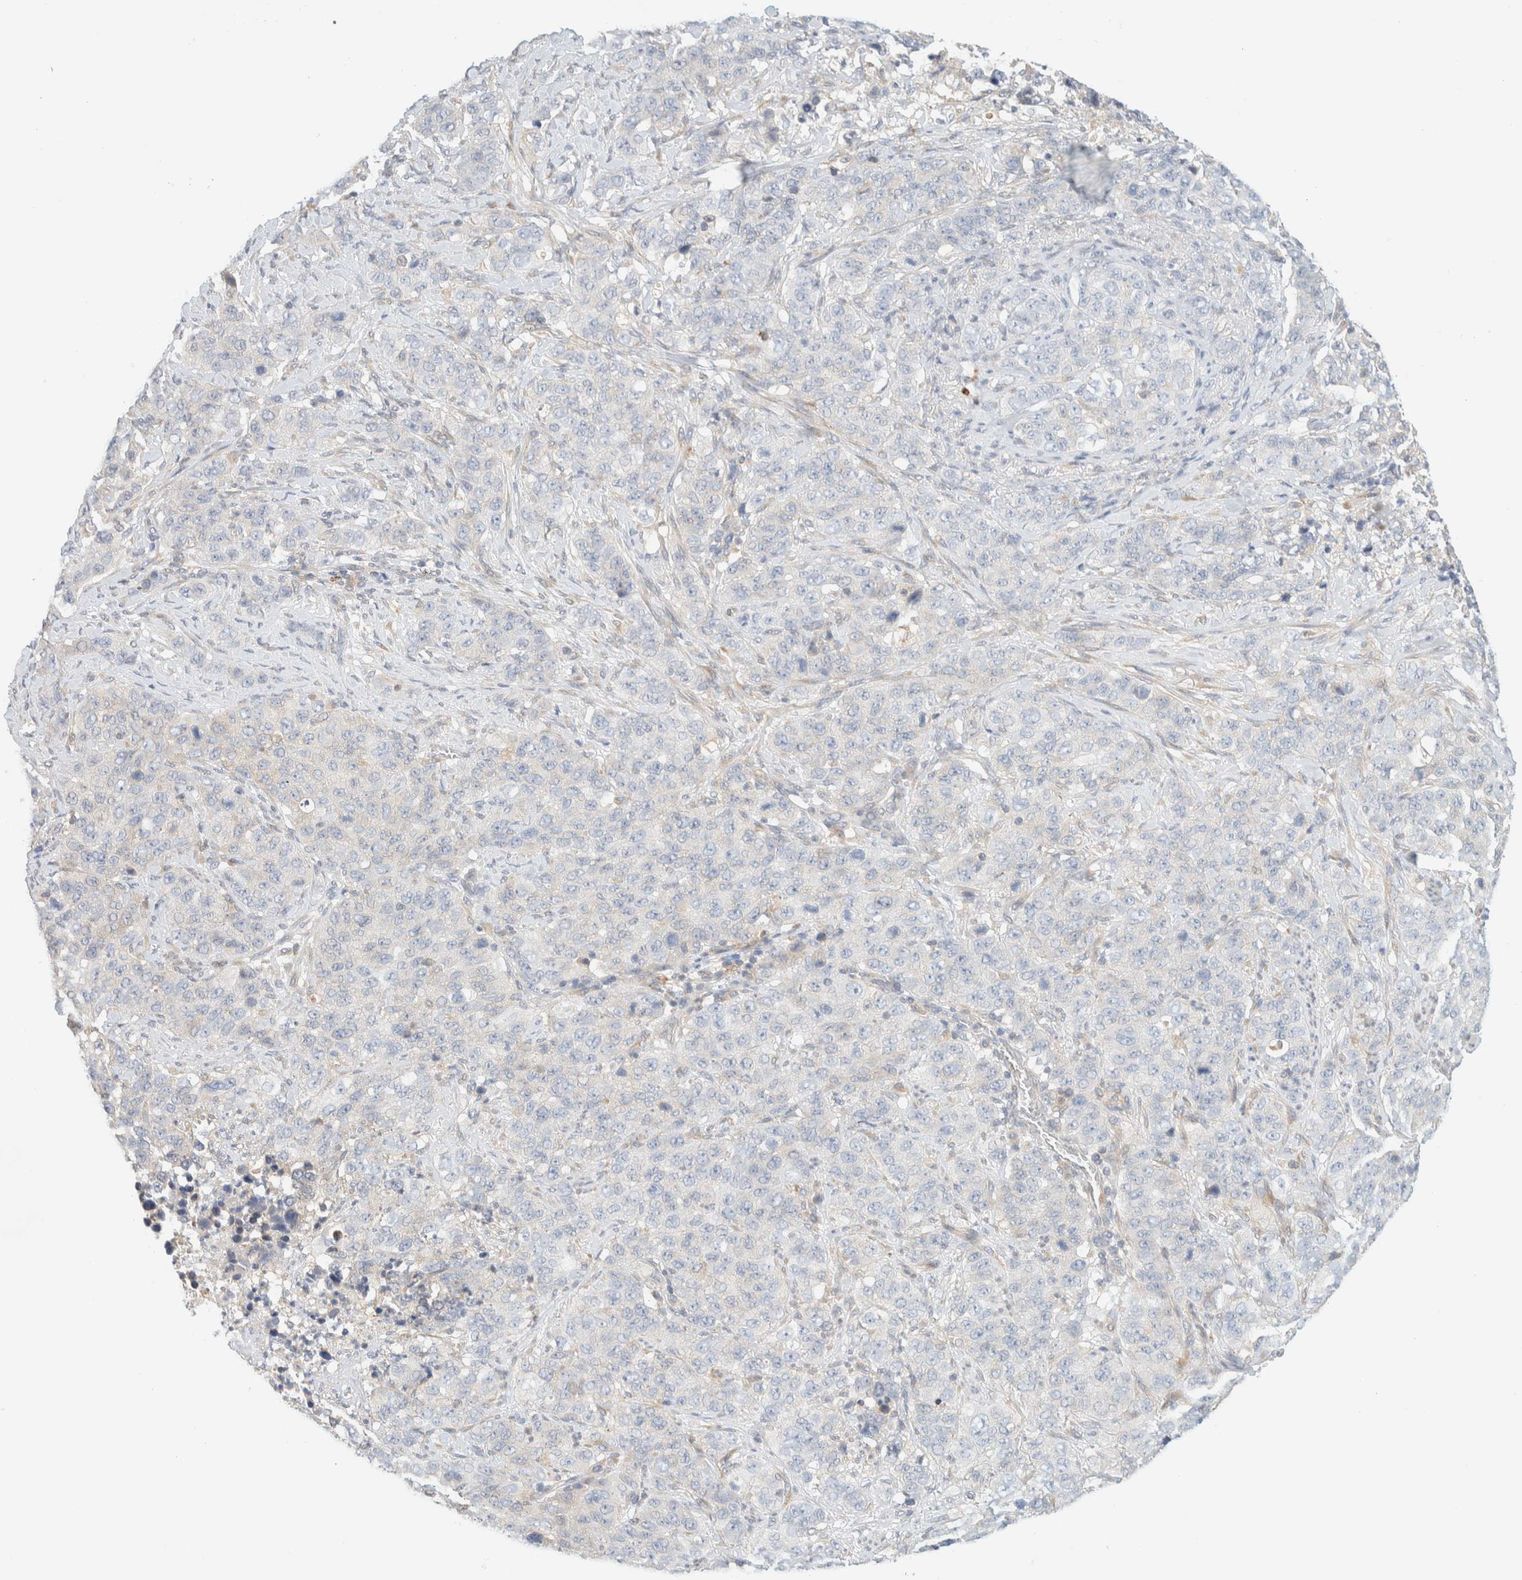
{"staining": {"intensity": "negative", "quantity": "none", "location": "none"}, "tissue": "stomach cancer", "cell_type": "Tumor cells", "image_type": "cancer", "snomed": [{"axis": "morphology", "description": "Adenocarcinoma, NOS"}, {"axis": "topography", "description": "Stomach"}], "caption": "Immunohistochemical staining of human stomach cancer (adenocarcinoma) reveals no significant expression in tumor cells.", "gene": "NT5C", "patient": {"sex": "male", "age": 48}}